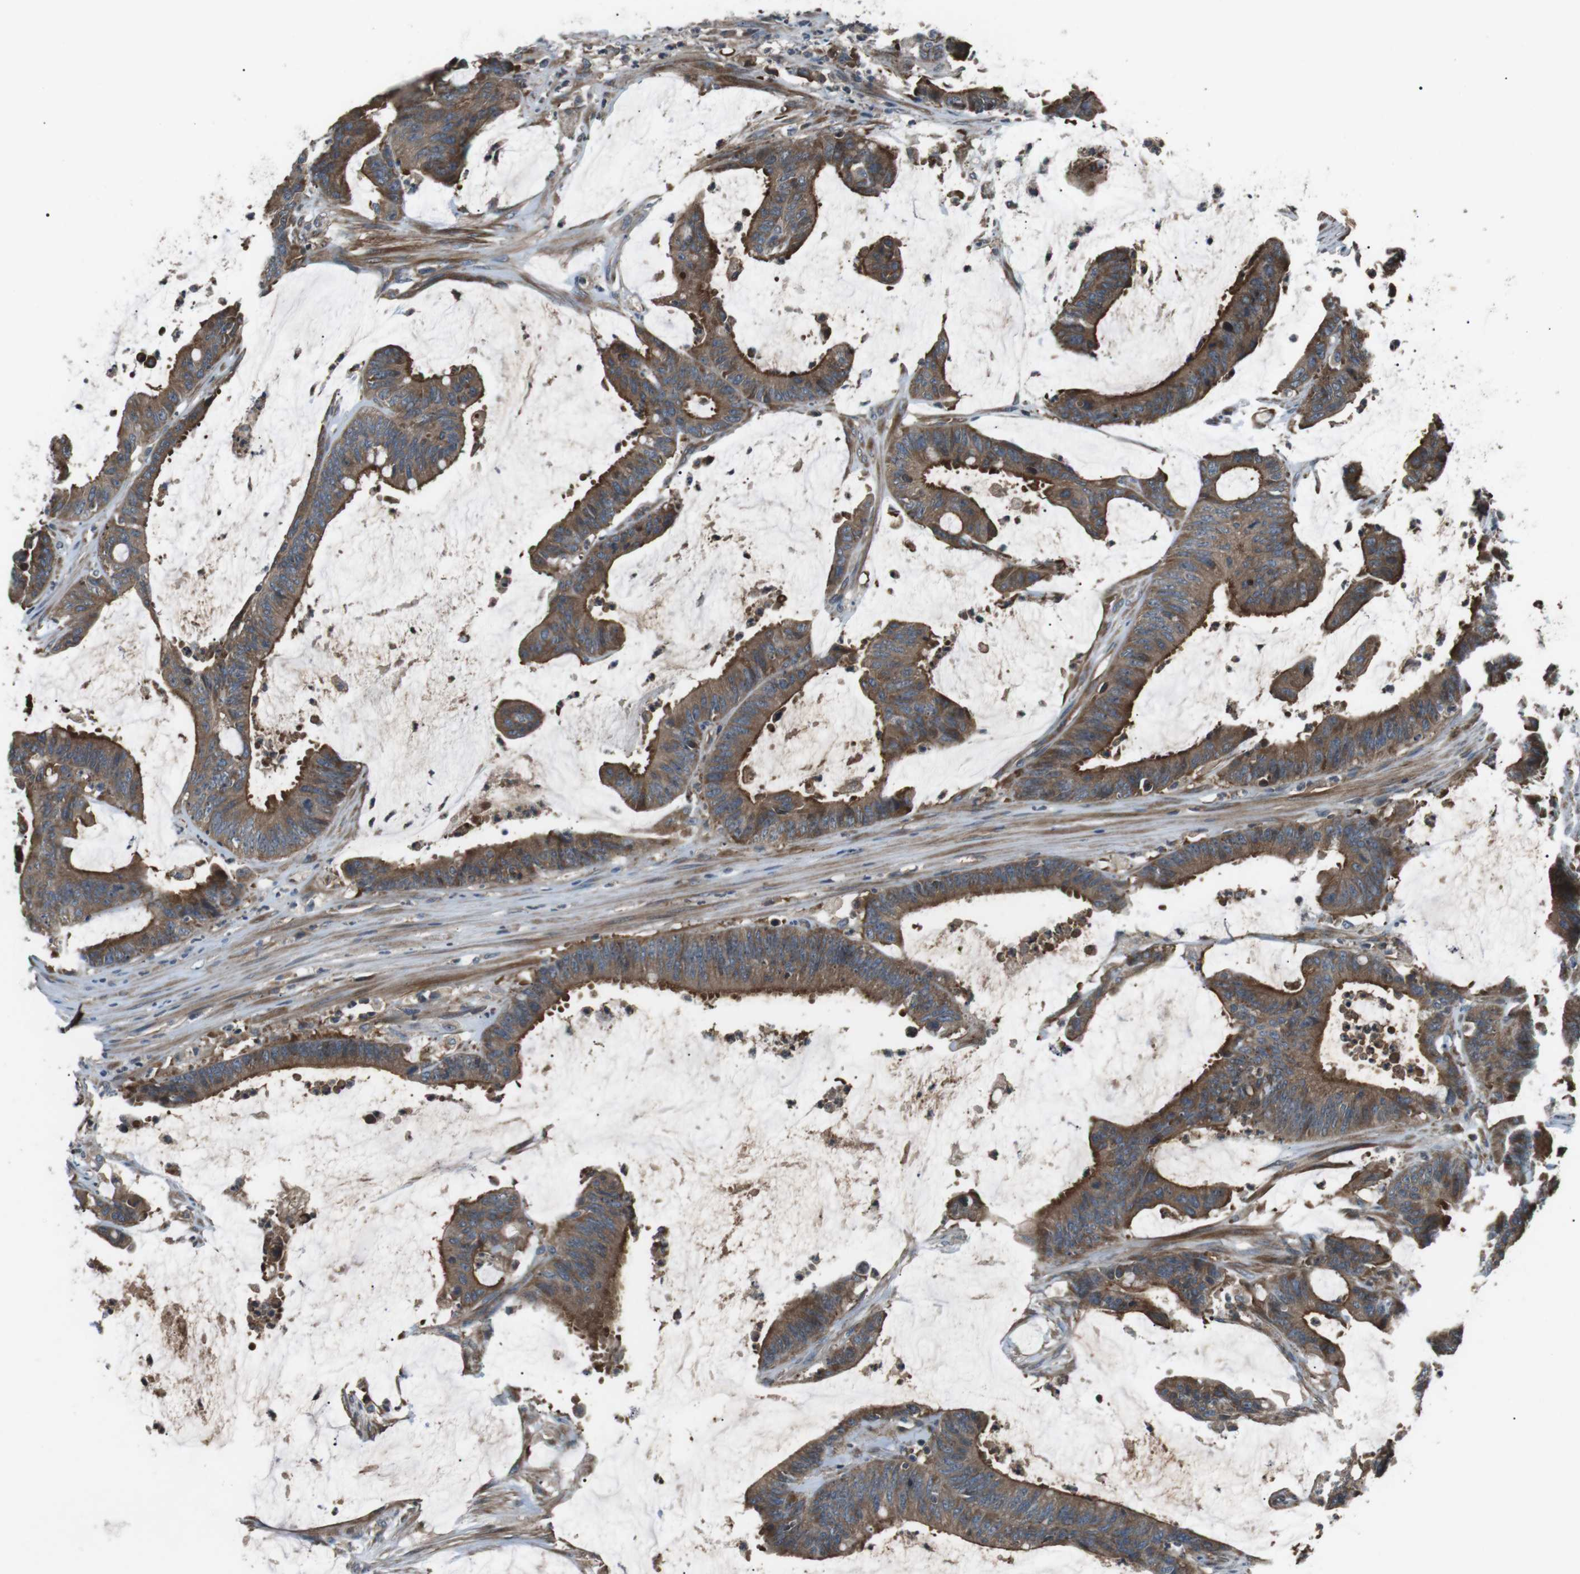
{"staining": {"intensity": "strong", "quantity": ">75%", "location": "cytoplasmic/membranous"}, "tissue": "colorectal cancer", "cell_type": "Tumor cells", "image_type": "cancer", "snomed": [{"axis": "morphology", "description": "Adenocarcinoma, NOS"}, {"axis": "topography", "description": "Rectum"}], "caption": "A brown stain shows strong cytoplasmic/membranous expression of a protein in colorectal cancer (adenocarcinoma) tumor cells. The protein of interest is stained brown, and the nuclei are stained in blue (DAB IHC with brightfield microscopy, high magnification).", "gene": "GPR161", "patient": {"sex": "female", "age": 66}}